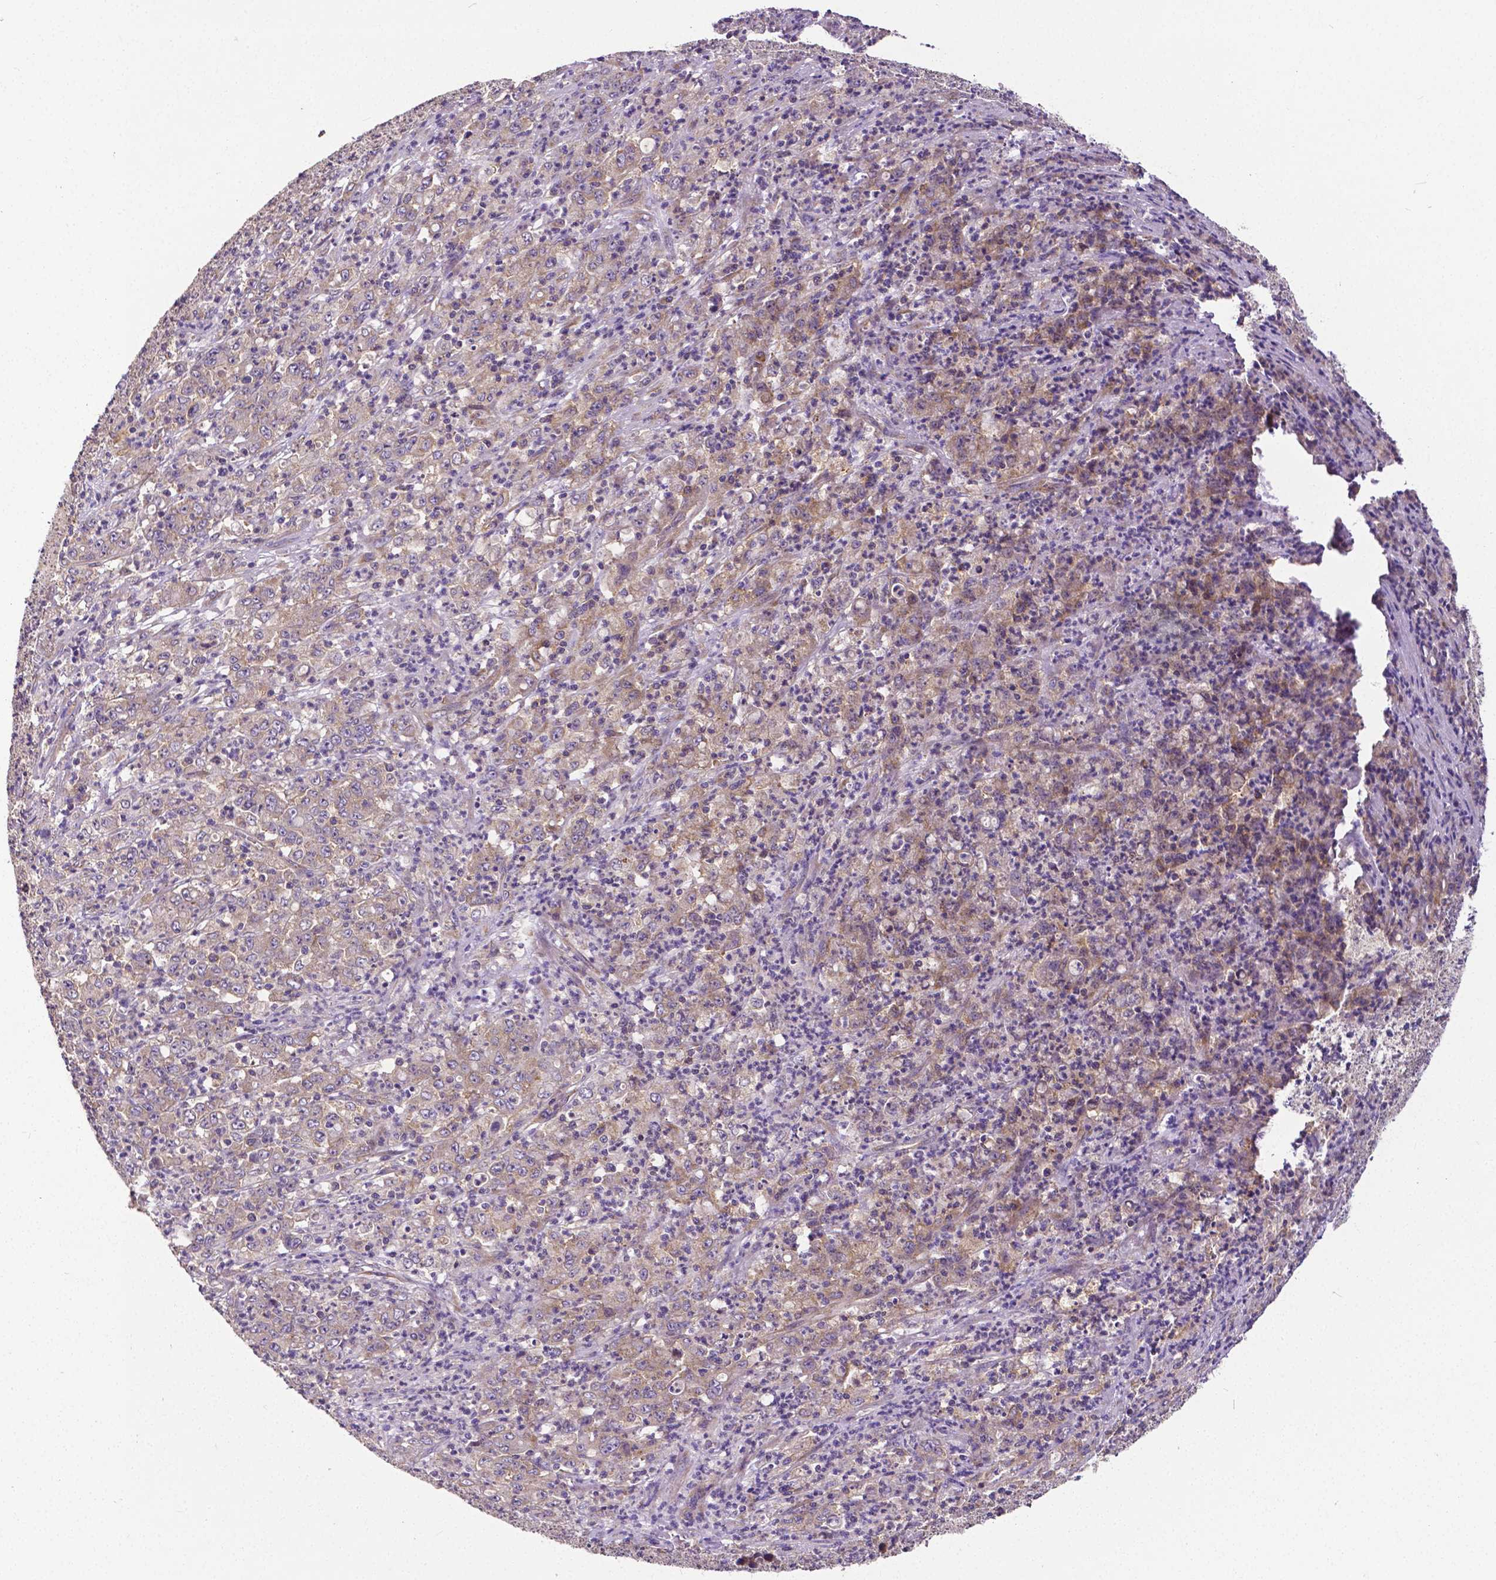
{"staining": {"intensity": "weak", "quantity": "<25%", "location": "cytoplasmic/membranous"}, "tissue": "stomach cancer", "cell_type": "Tumor cells", "image_type": "cancer", "snomed": [{"axis": "morphology", "description": "Adenocarcinoma, NOS"}, {"axis": "topography", "description": "Stomach, lower"}], "caption": "The image displays no staining of tumor cells in stomach adenocarcinoma.", "gene": "DICER1", "patient": {"sex": "female", "age": 71}}